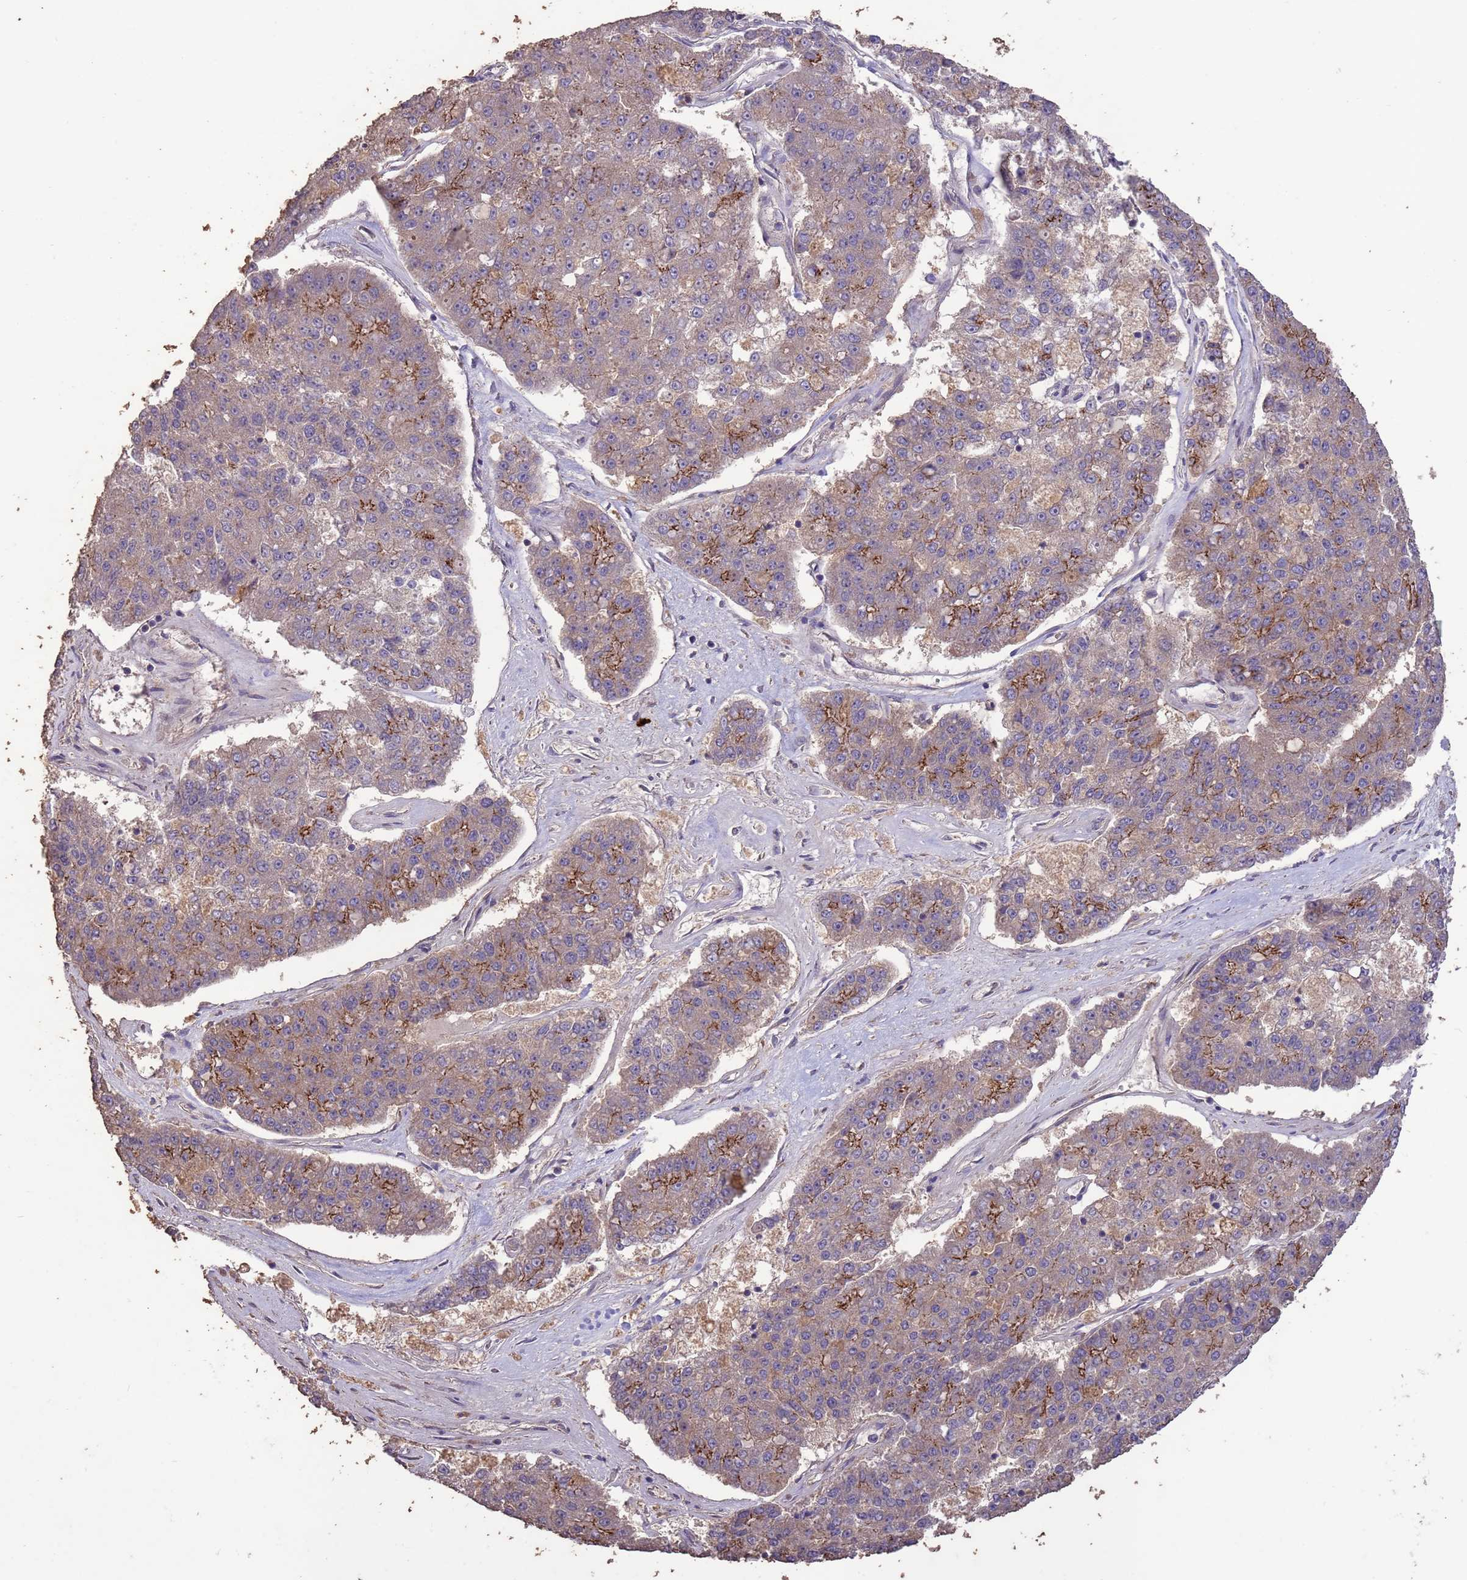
{"staining": {"intensity": "moderate", "quantity": "25%-75%", "location": "cytoplasmic/membranous"}, "tissue": "pancreatic cancer", "cell_type": "Tumor cells", "image_type": "cancer", "snomed": [{"axis": "morphology", "description": "Adenocarcinoma, NOS"}, {"axis": "topography", "description": "Pancreas"}], "caption": "Protein staining of pancreatic cancer tissue reveals moderate cytoplasmic/membranous positivity in approximately 25%-75% of tumor cells. The staining is performed using DAB (3,3'-diaminobenzidine) brown chromogen to label protein expression. The nuclei are counter-stained blue using hematoxylin.", "gene": "SLC9B2", "patient": {"sex": "male", "age": 50}}